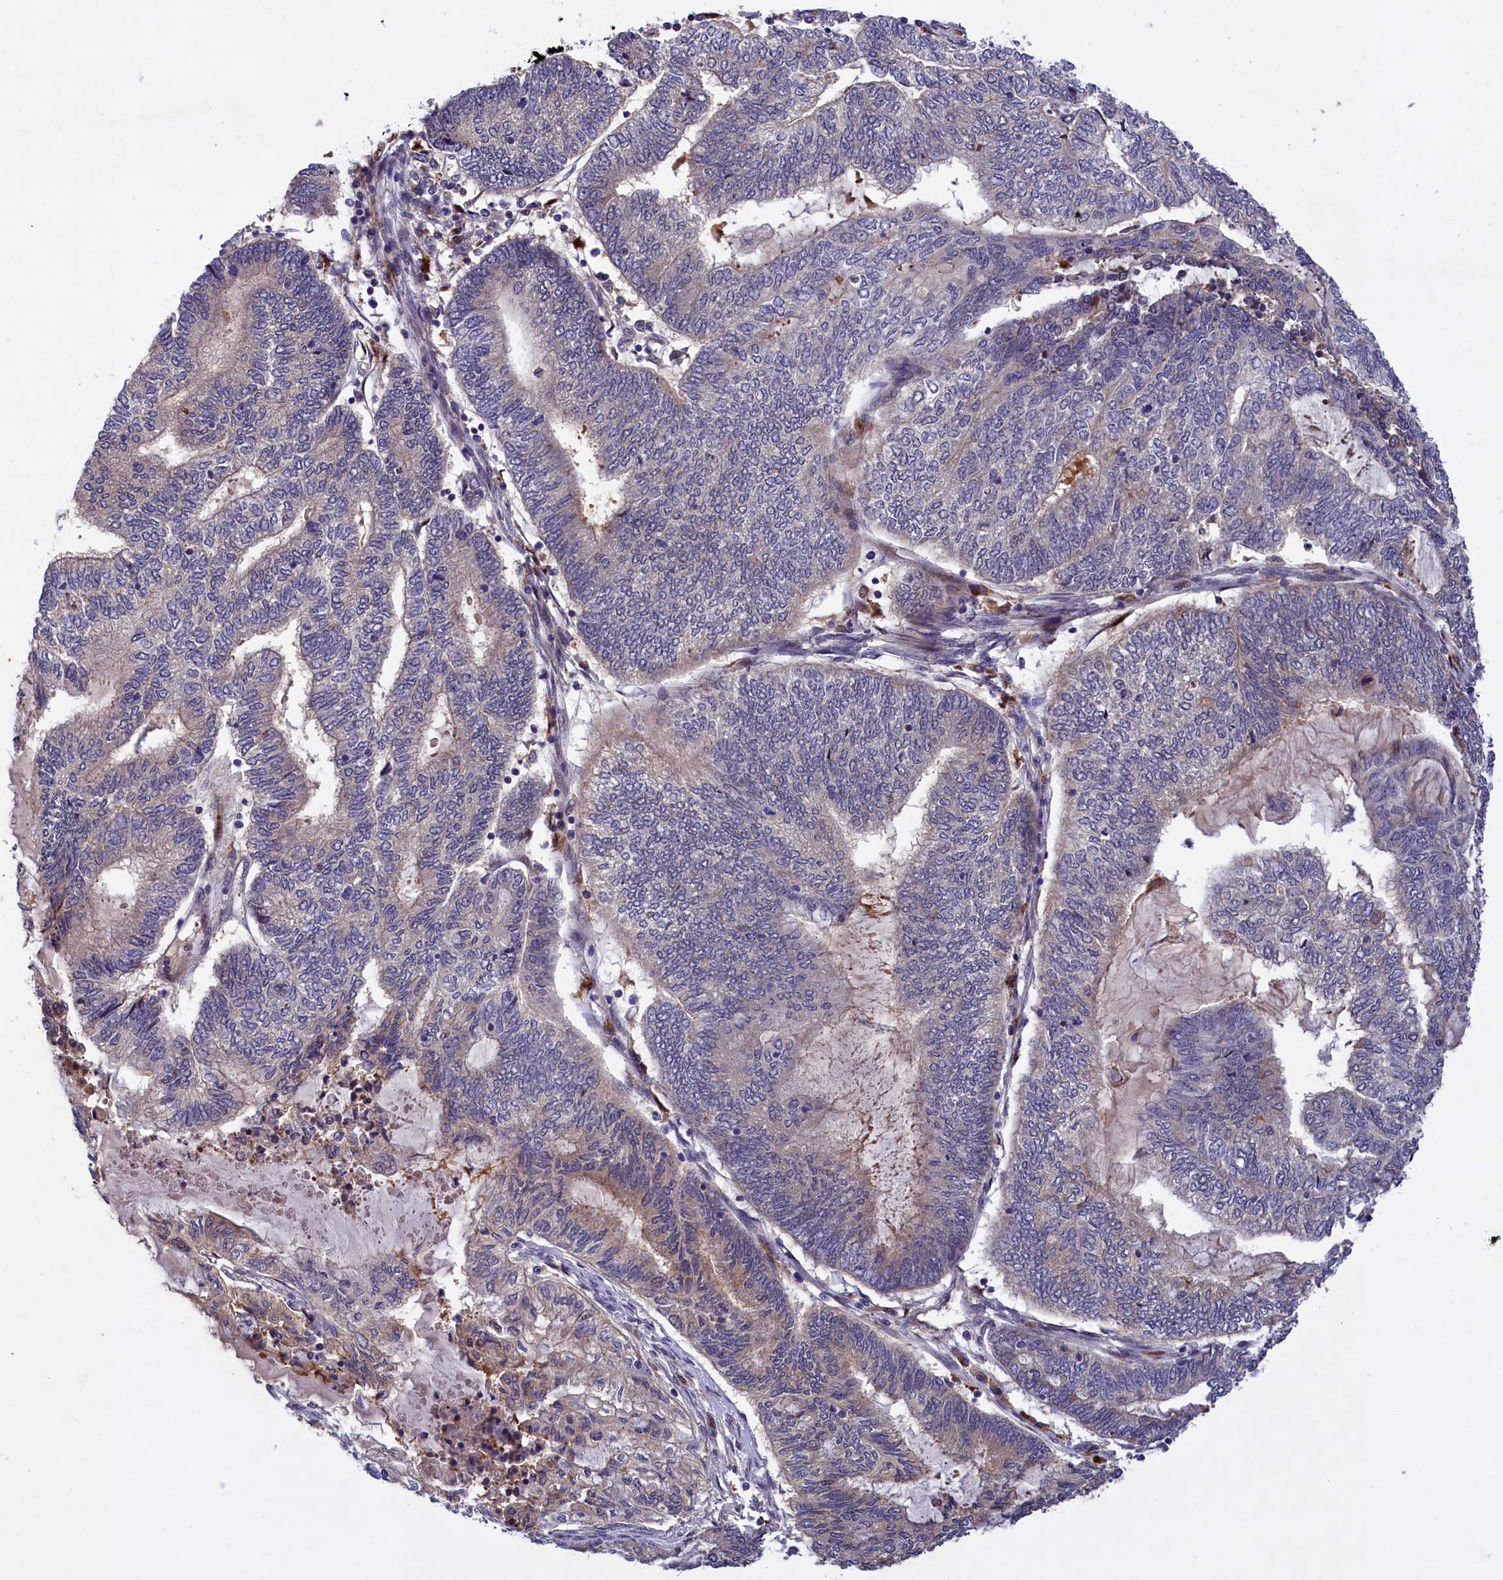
{"staining": {"intensity": "weak", "quantity": "25%-75%", "location": "cytoplasmic/membranous"}, "tissue": "endometrial cancer", "cell_type": "Tumor cells", "image_type": "cancer", "snomed": [{"axis": "morphology", "description": "Adenocarcinoma, NOS"}, {"axis": "topography", "description": "Uterus"}, {"axis": "topography", "description": "Endometrium"}], "caption": "Human endometrial cancer stained with a protein marker exhibits weak staining in tumor cells.", "gene": "NAIP", "patient": {"sex": "female", "age": 70}}